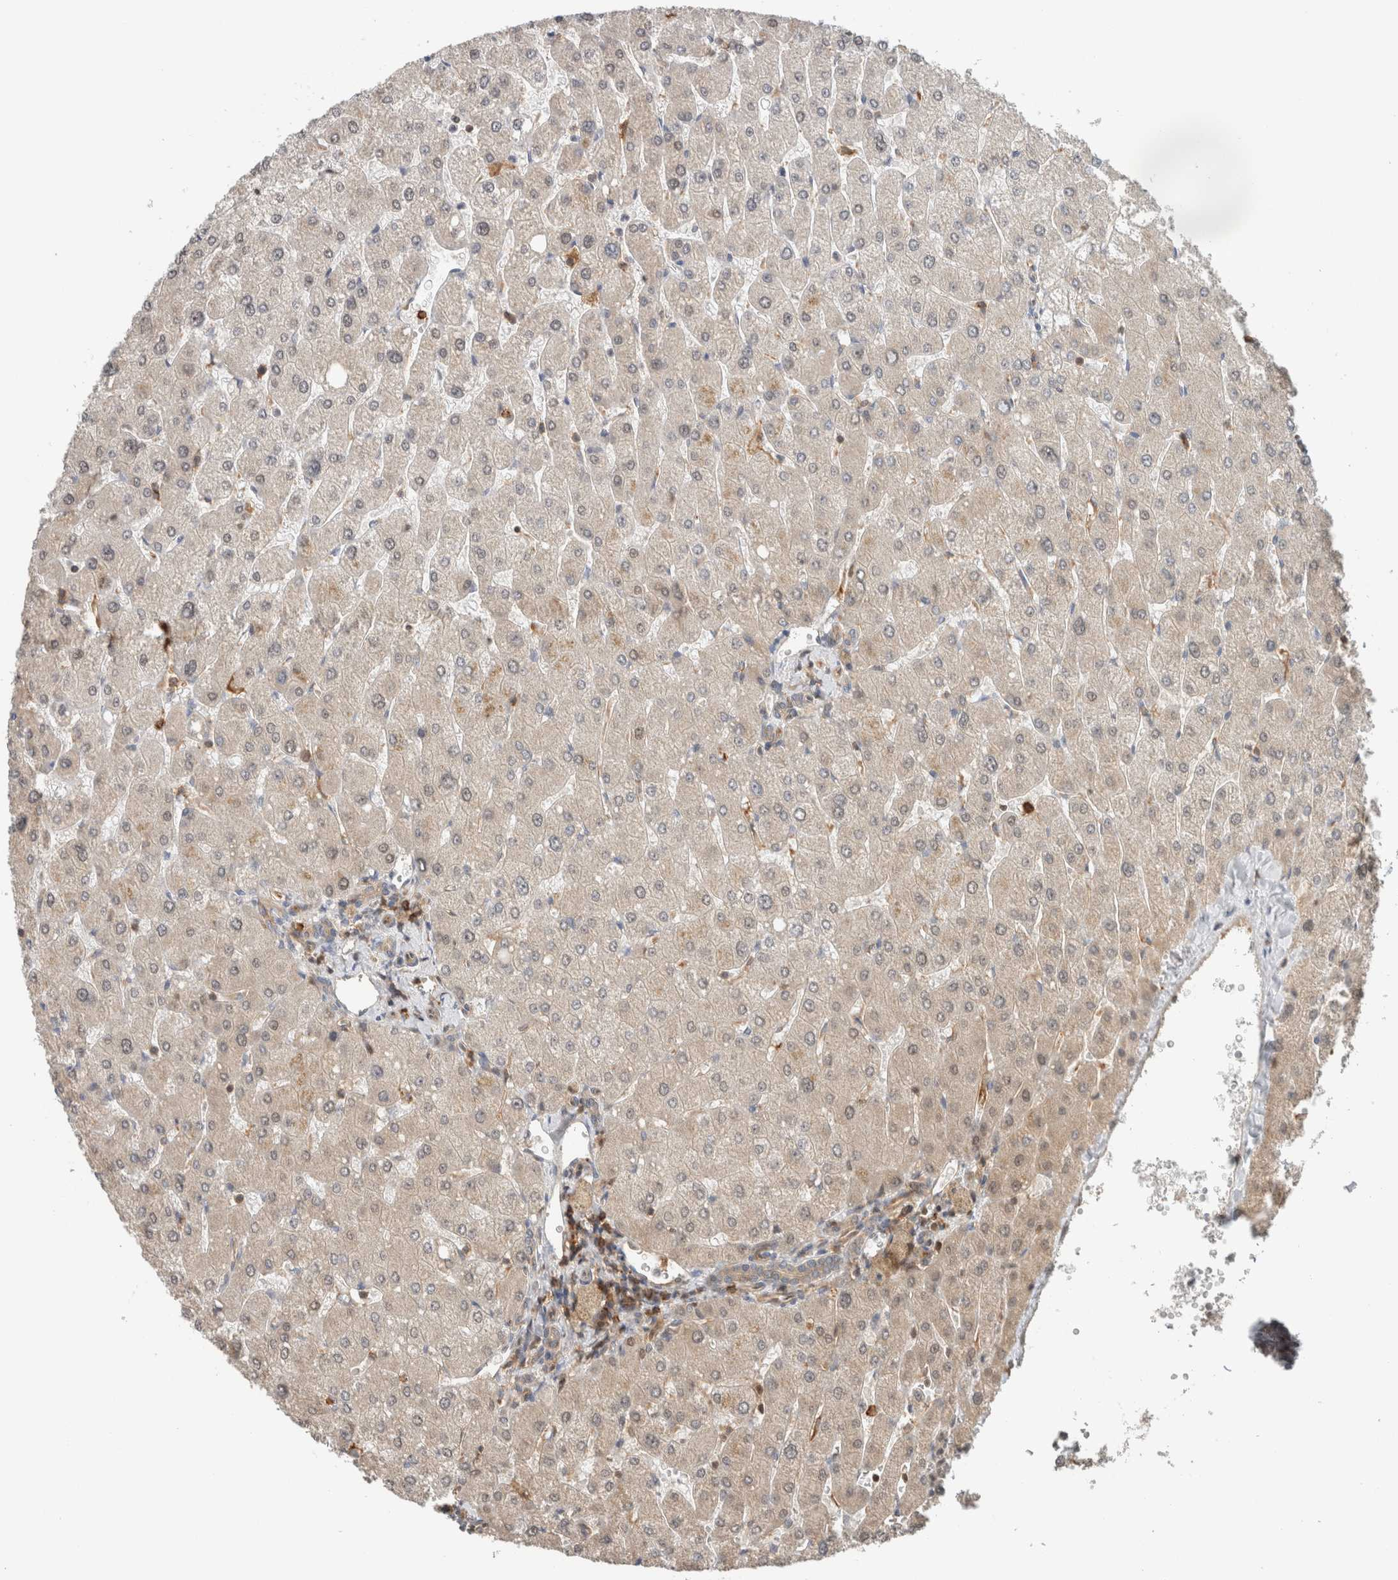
{"staining": {"intensity": "weak", "quantity": "<25%", "location": "cytoplasmic/membranous"}, "tissue": "liver", "cell_type": "Cholangiocytes", "image_type": "normal", "snomed": [{"axis": "morphology", "description": "Normal tissue, NOS"}, {"axis": "topography", "description": "Liver"}], "caption": "Image shows no protein positivity in cholangiocytes of benign liver.", "gene": "PFDN4", "patient": {"sex": "male", "age": 55}}